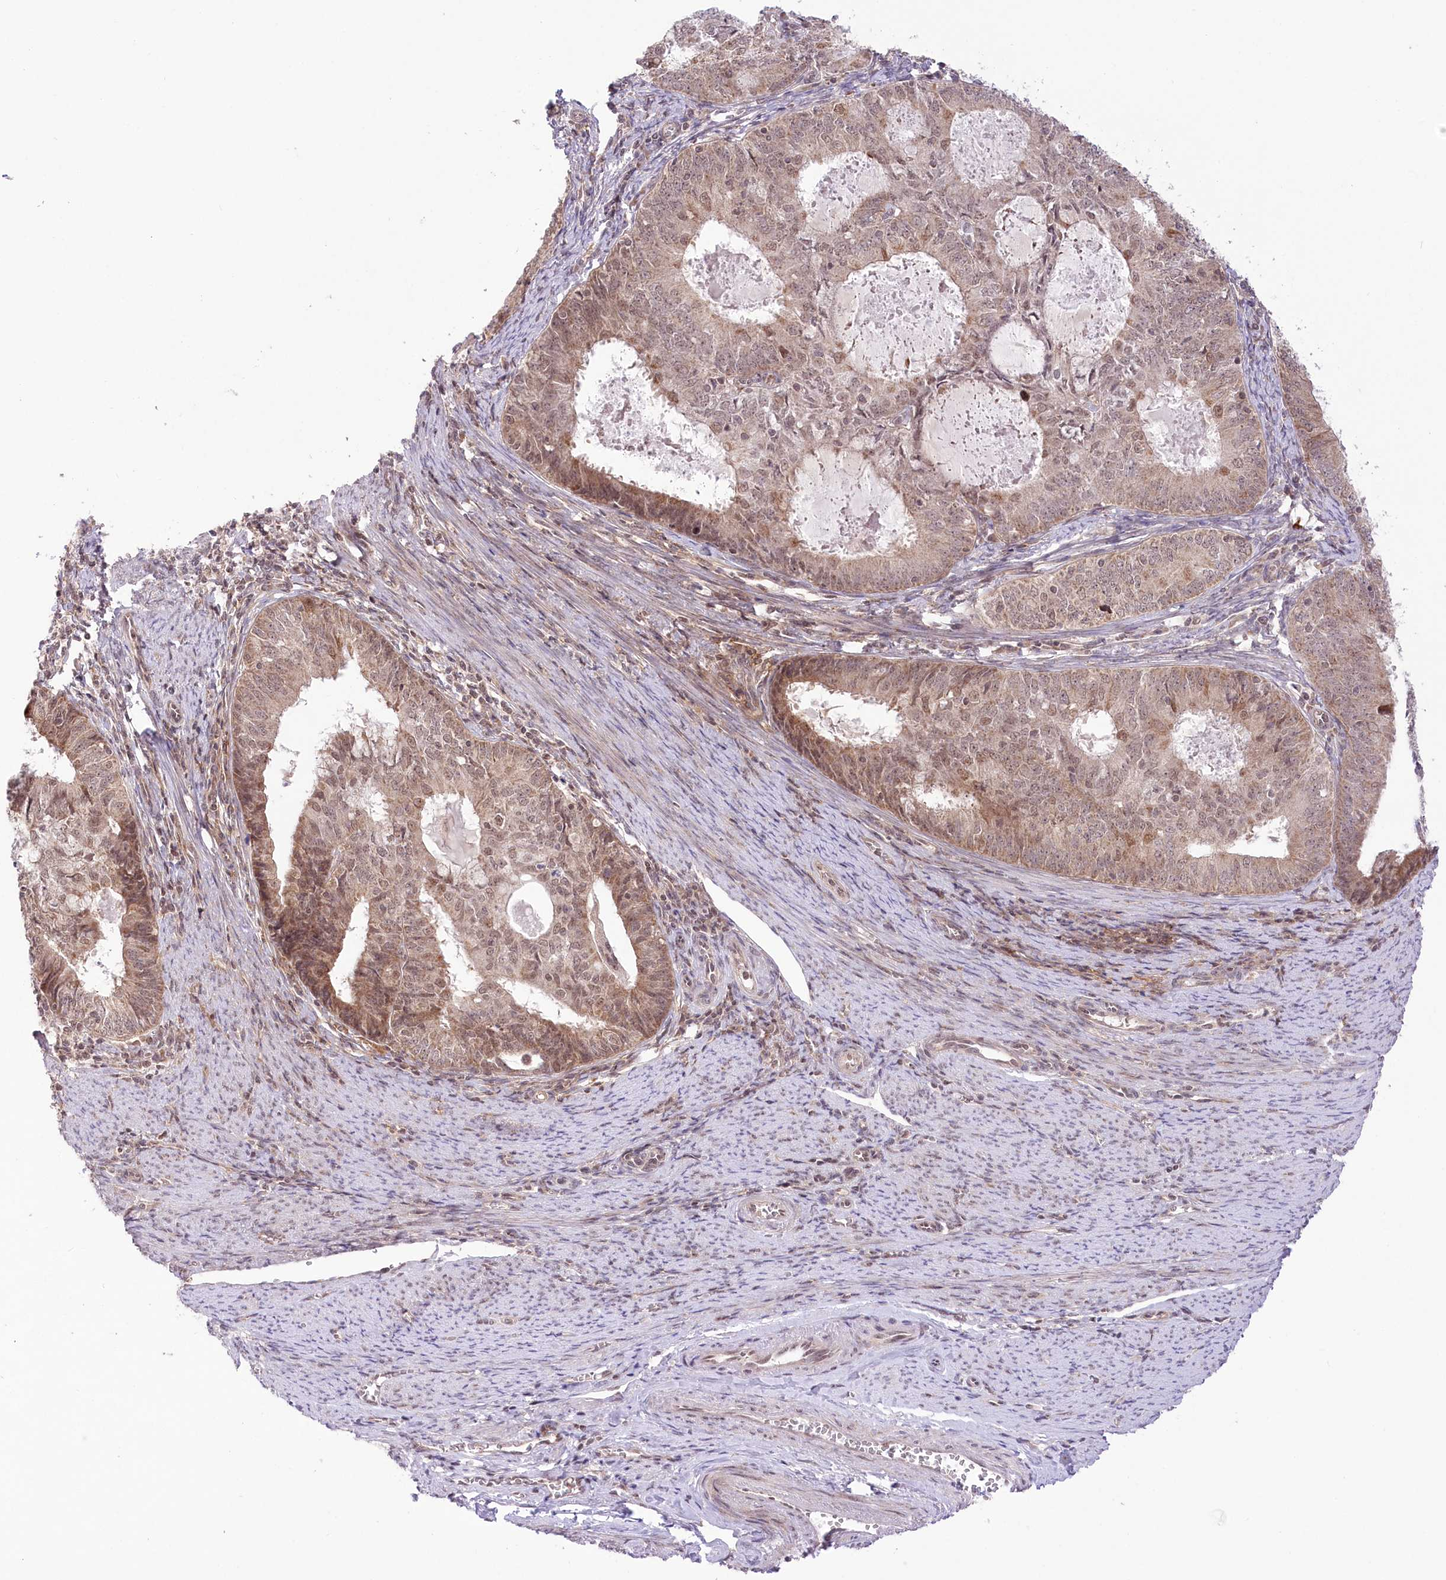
{"staining": {"intensity": "moderate", "quantity": "25%-75%", "location": "cytoplasmic/membranous,nuclear"}, "tissue": "endometrial cancer", "cell_type": "Tumor cells", "image_type": "cancer", "snomed": [{"axis": "morphology", "description": "Adenocarcinoma, NOS"}, {"axis": "topography", "description": "Endometrium"}], "caption": "The micrograph exhibits staining of endometrial cancer, revealing moderate cytoplasmic/membranous and nuclear protein staining (brown color) within tumor cells.", "gene": "ZMAT2", "patient": {"sex": "female", "age": 57}}